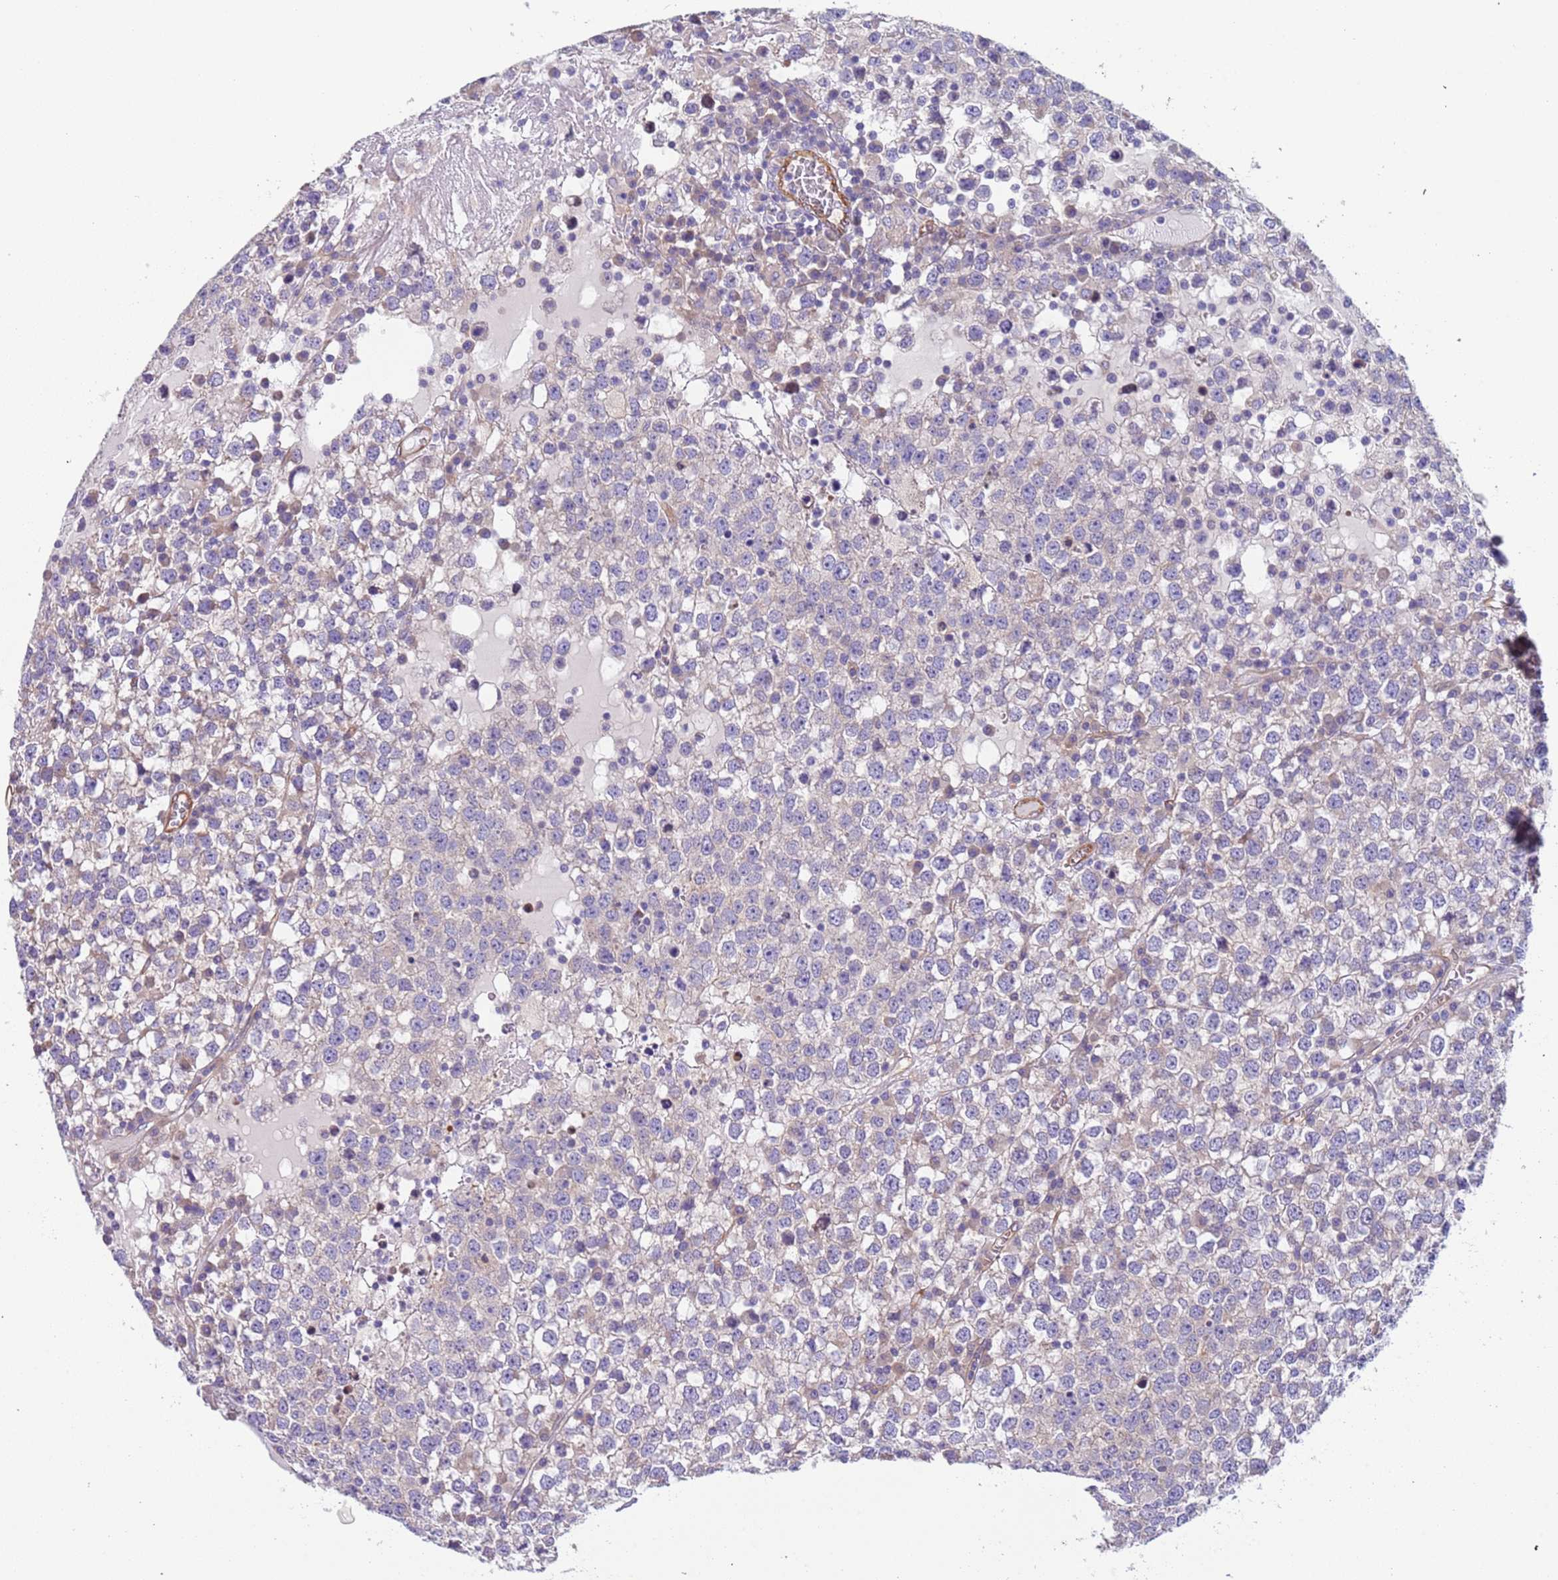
{"staining": {"intensity": "negative", "quantity": "none", "location": "none"}, "tissue": "testis cancer", "cell_type": "Tumor cells", "image_type": "cancer", "snomed": [{"axis": "morphology", "description": "Seminoma, NOS"}, {"axis": "topography", "description": "Testis"}], "caption": "Immunohistochemical staining of testis cancer shows no significant staining in tumor cells.", "gene": "LAMB4", "patient": {"sex": "male", "age": 65}}